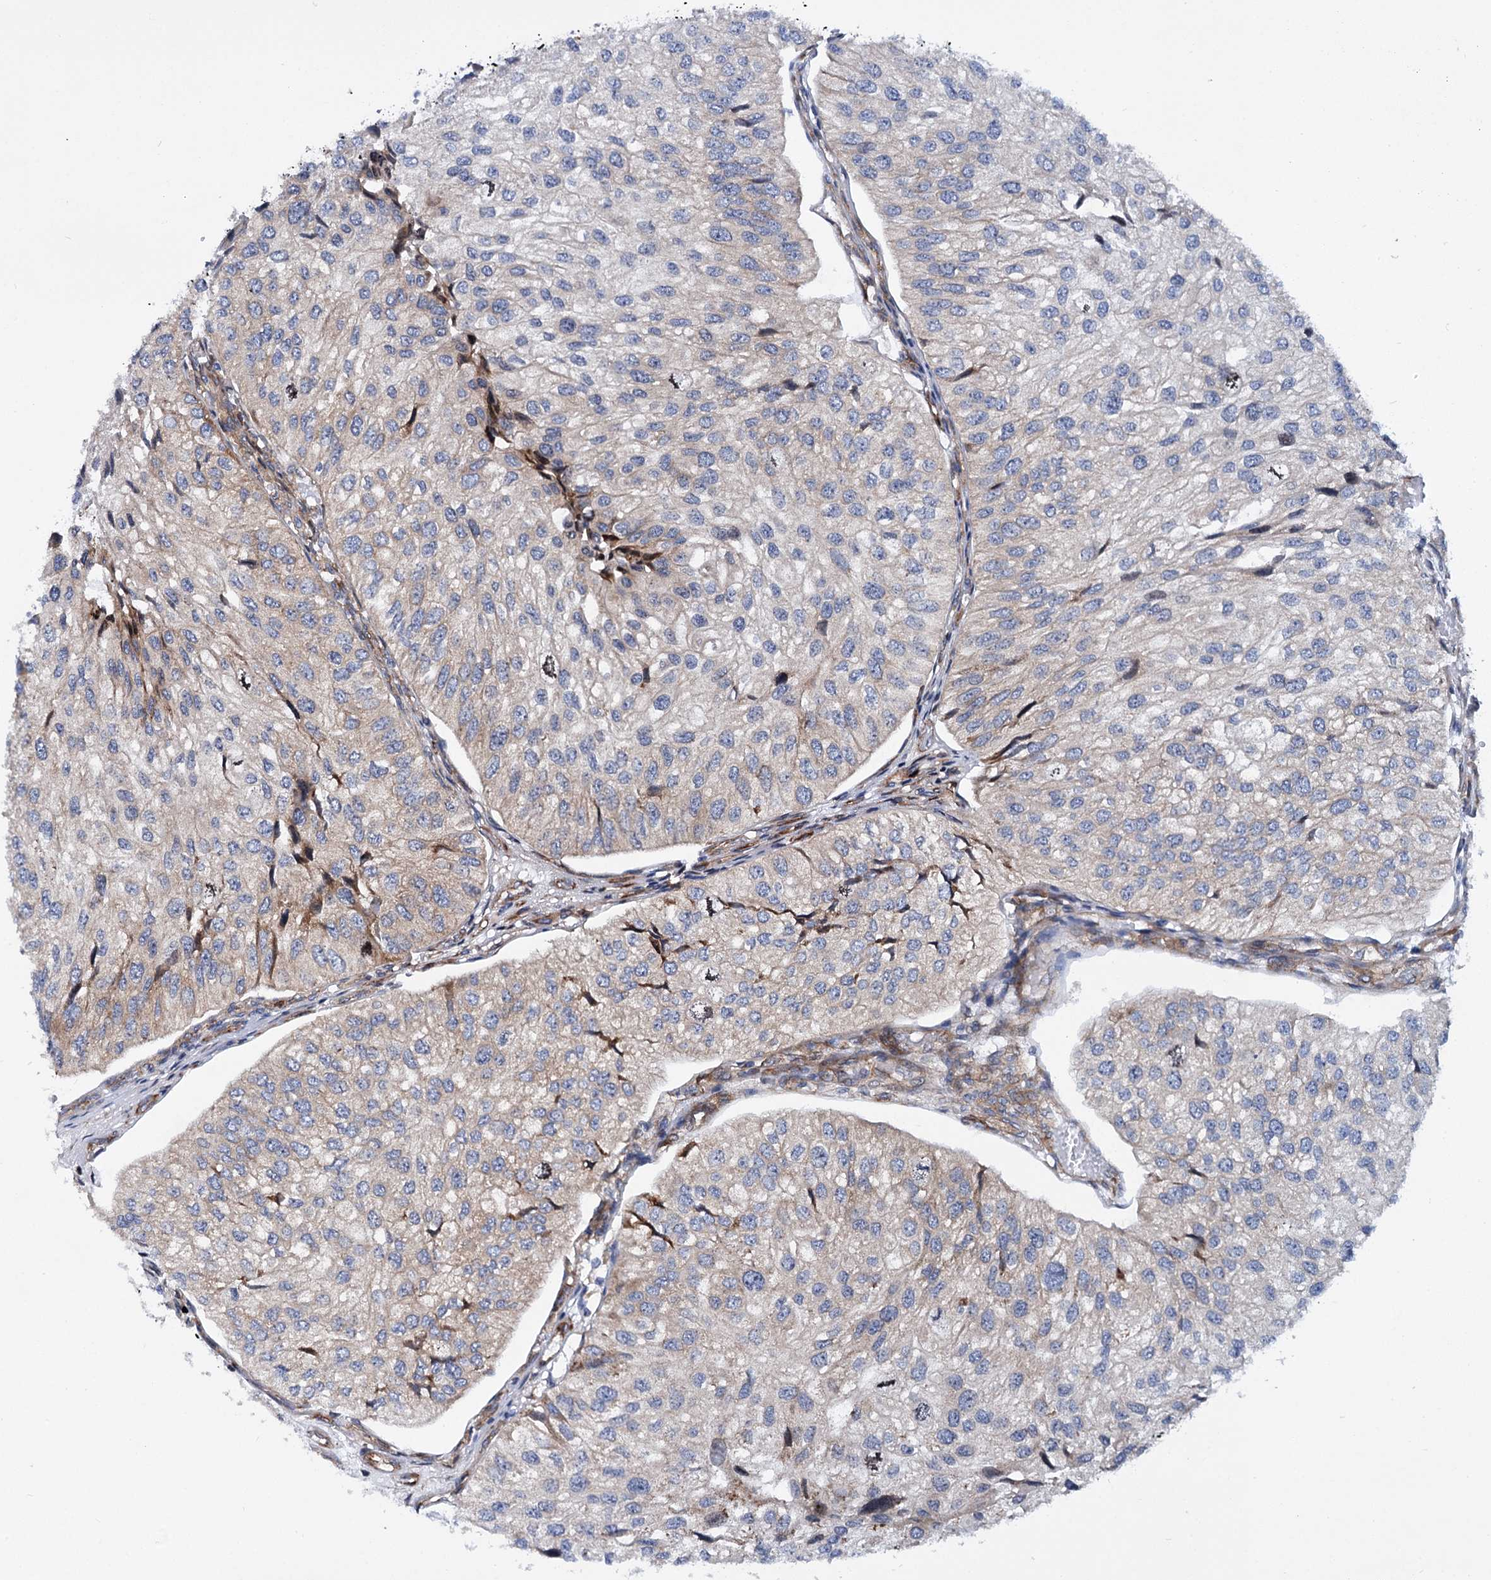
{"staining": {"intensity": "weak", "quantity": "25%-75%", "location": "cytoplasmic/membranous"}, "tissue": "urothelial cancer", "cell_type": "Tumor cells", "image_type": "cancer", "snomed": [{"axis": "morphology", "description": "Urothelial carcinoma, Low grade"}, {"axis": "topography", "description": "Urinary bladder"}], "caption": "The immunohistochemical stain highlights weak cytoplasmic/membranous positivity in tumor cells of low-grade urothelial carcinoma tissue. (Brightfield microscopy of DAB IHC at high magnification).", "gene": "THAP9", "patient": {"sex": "female", "age": 89}}